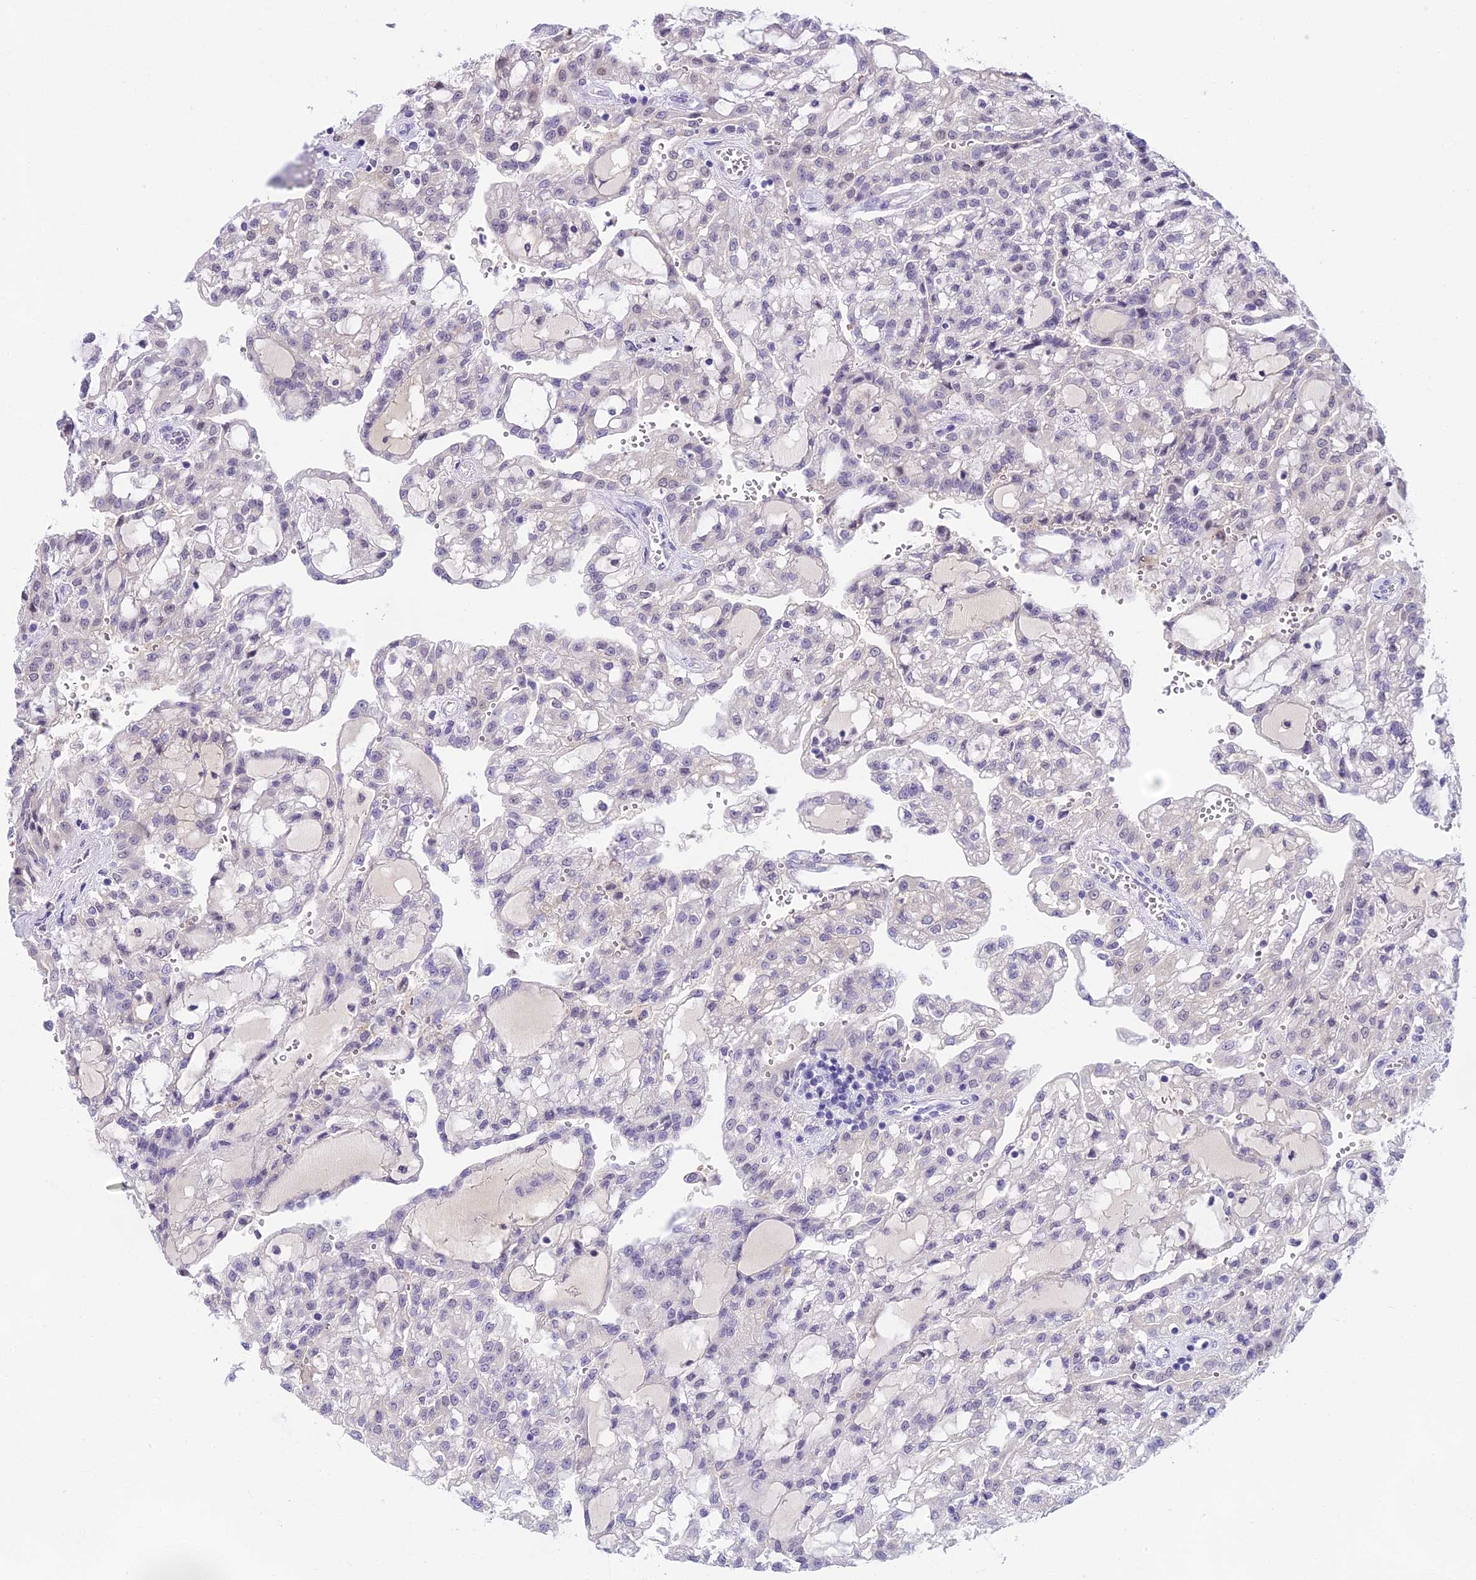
{"staining": {"intensity": "negative", "quantity": "none", "location": "none"}, "tissue": "renal cancer", "cell_type": "Tumor cells", "image_type": "cancer", "snomed": [{"axis": "morphology", "description": "Adenocarcinoma, NOS"}, {"axis": "topography", "description": "Kidney"}], "caption": "This micrograph is of renal adenocarcinoma stained with immunohistochemistry (IHC) to label a protein in brown with the nuclei are counter-stained blue. There is no staining in tumor cells. (DAB (3,3'-diaminobenzidine) IHC, high magnification).", "gene": "MAT2A", "patient": {"sex": "male", "age": 63}}